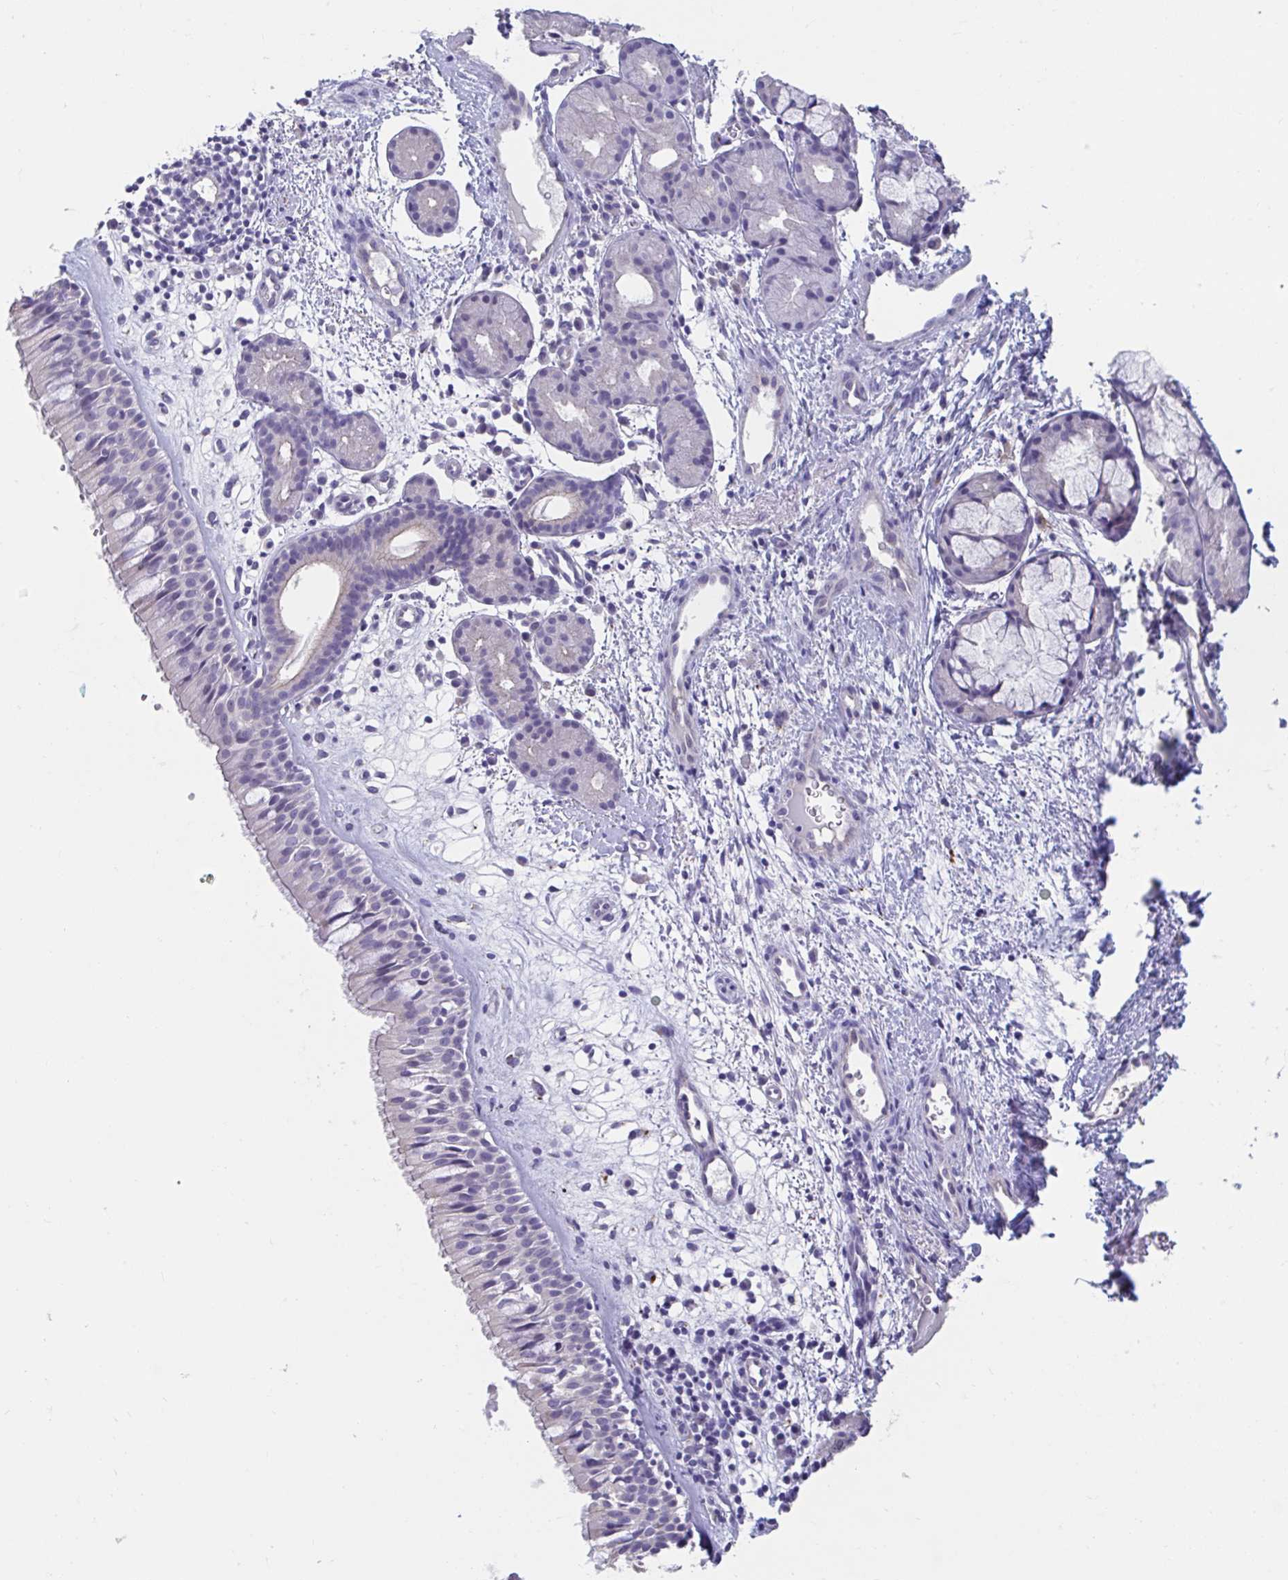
{"staining": {"intensity": "negative", "quantity": "none", "location": "none"}, "tissue": "nasopharynx", "cell_type": "Respiratory epithelial cells", "image_type": "normal", "snomed": [{"axis": "morphology", "description": "Normal tissue, NOS"}, {"axis": "topography", "description": "Nasopharynx"}], "caption": "This is an immunohistochemistry micrograph of unremarkable nasopharynx. There is no staining in respiratory epithelial cells.", "gene": "GPR162", "patient": {"sex": "male", "age": 65}}